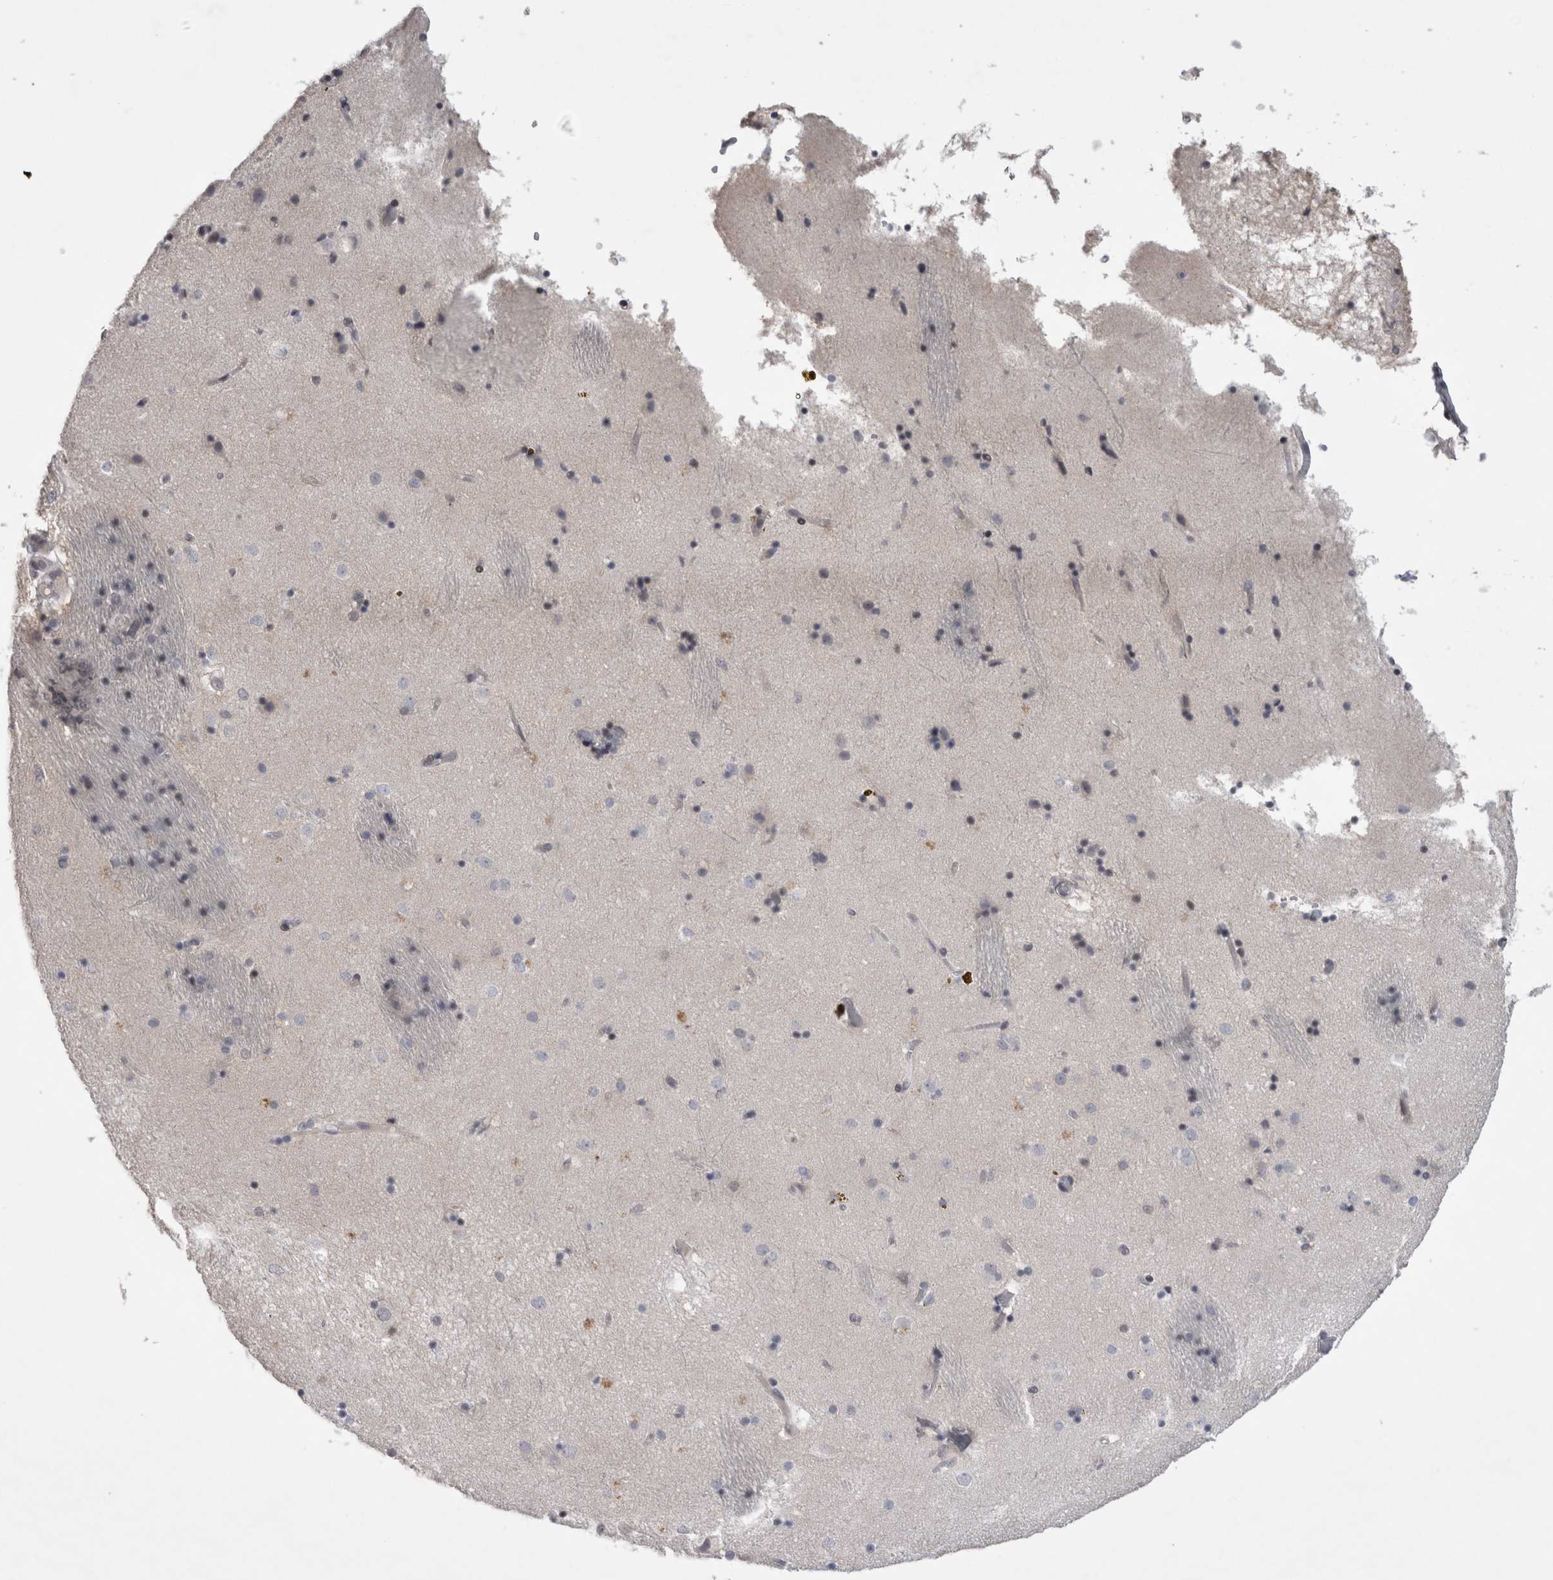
{"staining": {"intensity": "negative", "quantity": "none", "location": "none"}, "tissue": "caudate", "cell_type": "Glial cells", "image_type": "normal", "snomed": [{"axis": "morphology", "description": "Normal tissue, NOS"}, {"axis": "topography", "description": "Lateral ventricle wall"}], "caption": "DAB (3,3'-diaminobenzidine) immunohistochemical staining of unremarkable human caudate exhibits no significant positivity in glial cells.", "gene": "KIF18B", "patient": {"sex": "male", "age": 70}}